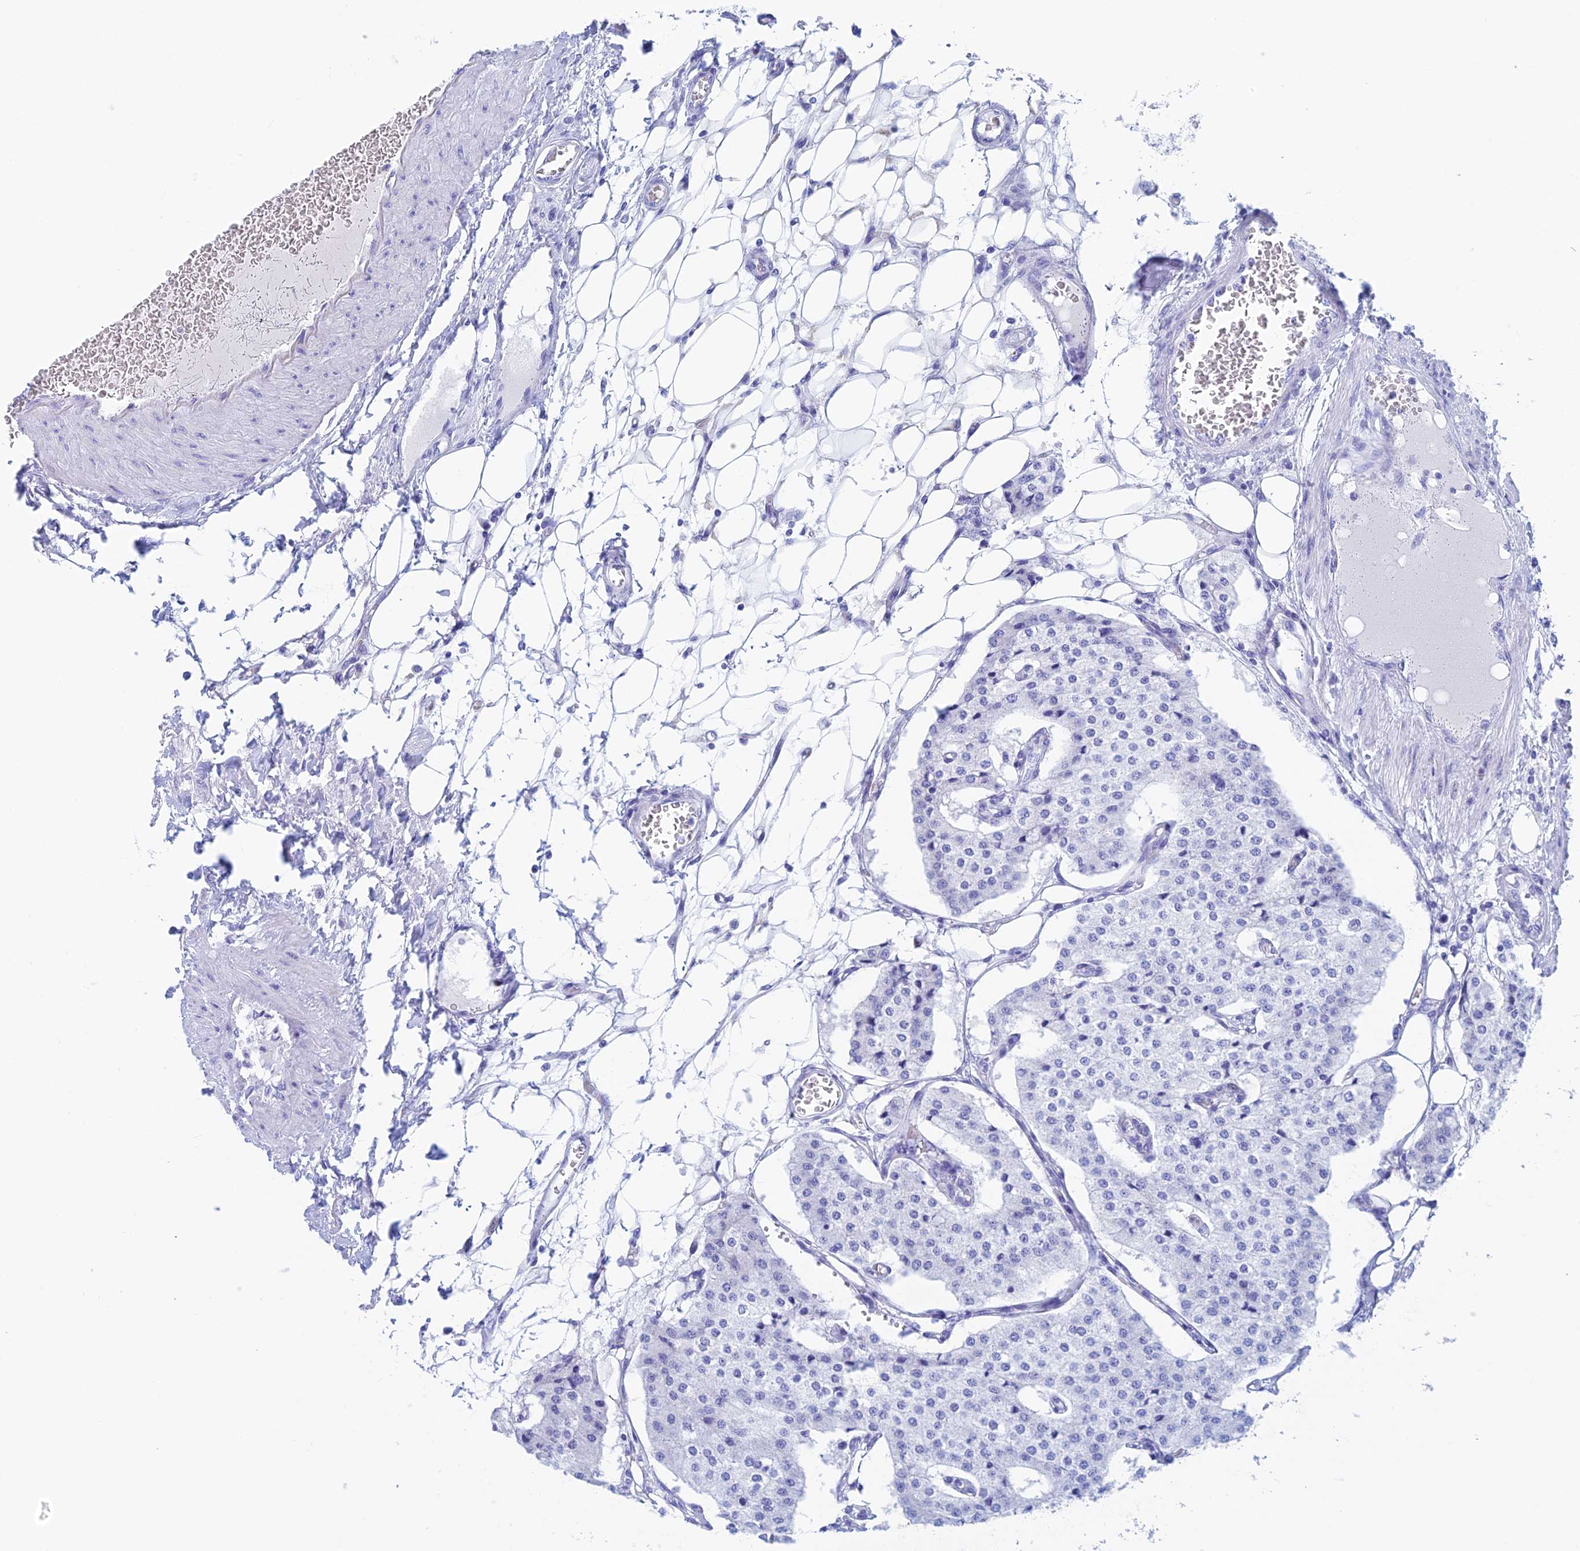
{"staining": {"intensity": "negative", "quantity": "none", "location": "none"}, "tissue": "carcinoid", "cell_type": "Tumor cells", "image_type": "cancer", "snomed": [{"axis": "morphology", "description": "Carcinoid, malignant, NOS"}, {"axis": "topography", "description": "Colon"}], "caption": "Immunohistochemistry (IHC) image of neoplastic tissue: human carcinoid stained with DAB demonstrates no significant protein expression in tumor cells. Nuclei are stained in blue.", "gene": "PSMC3IP", "patient": {"sex": "female", "age": 52}}